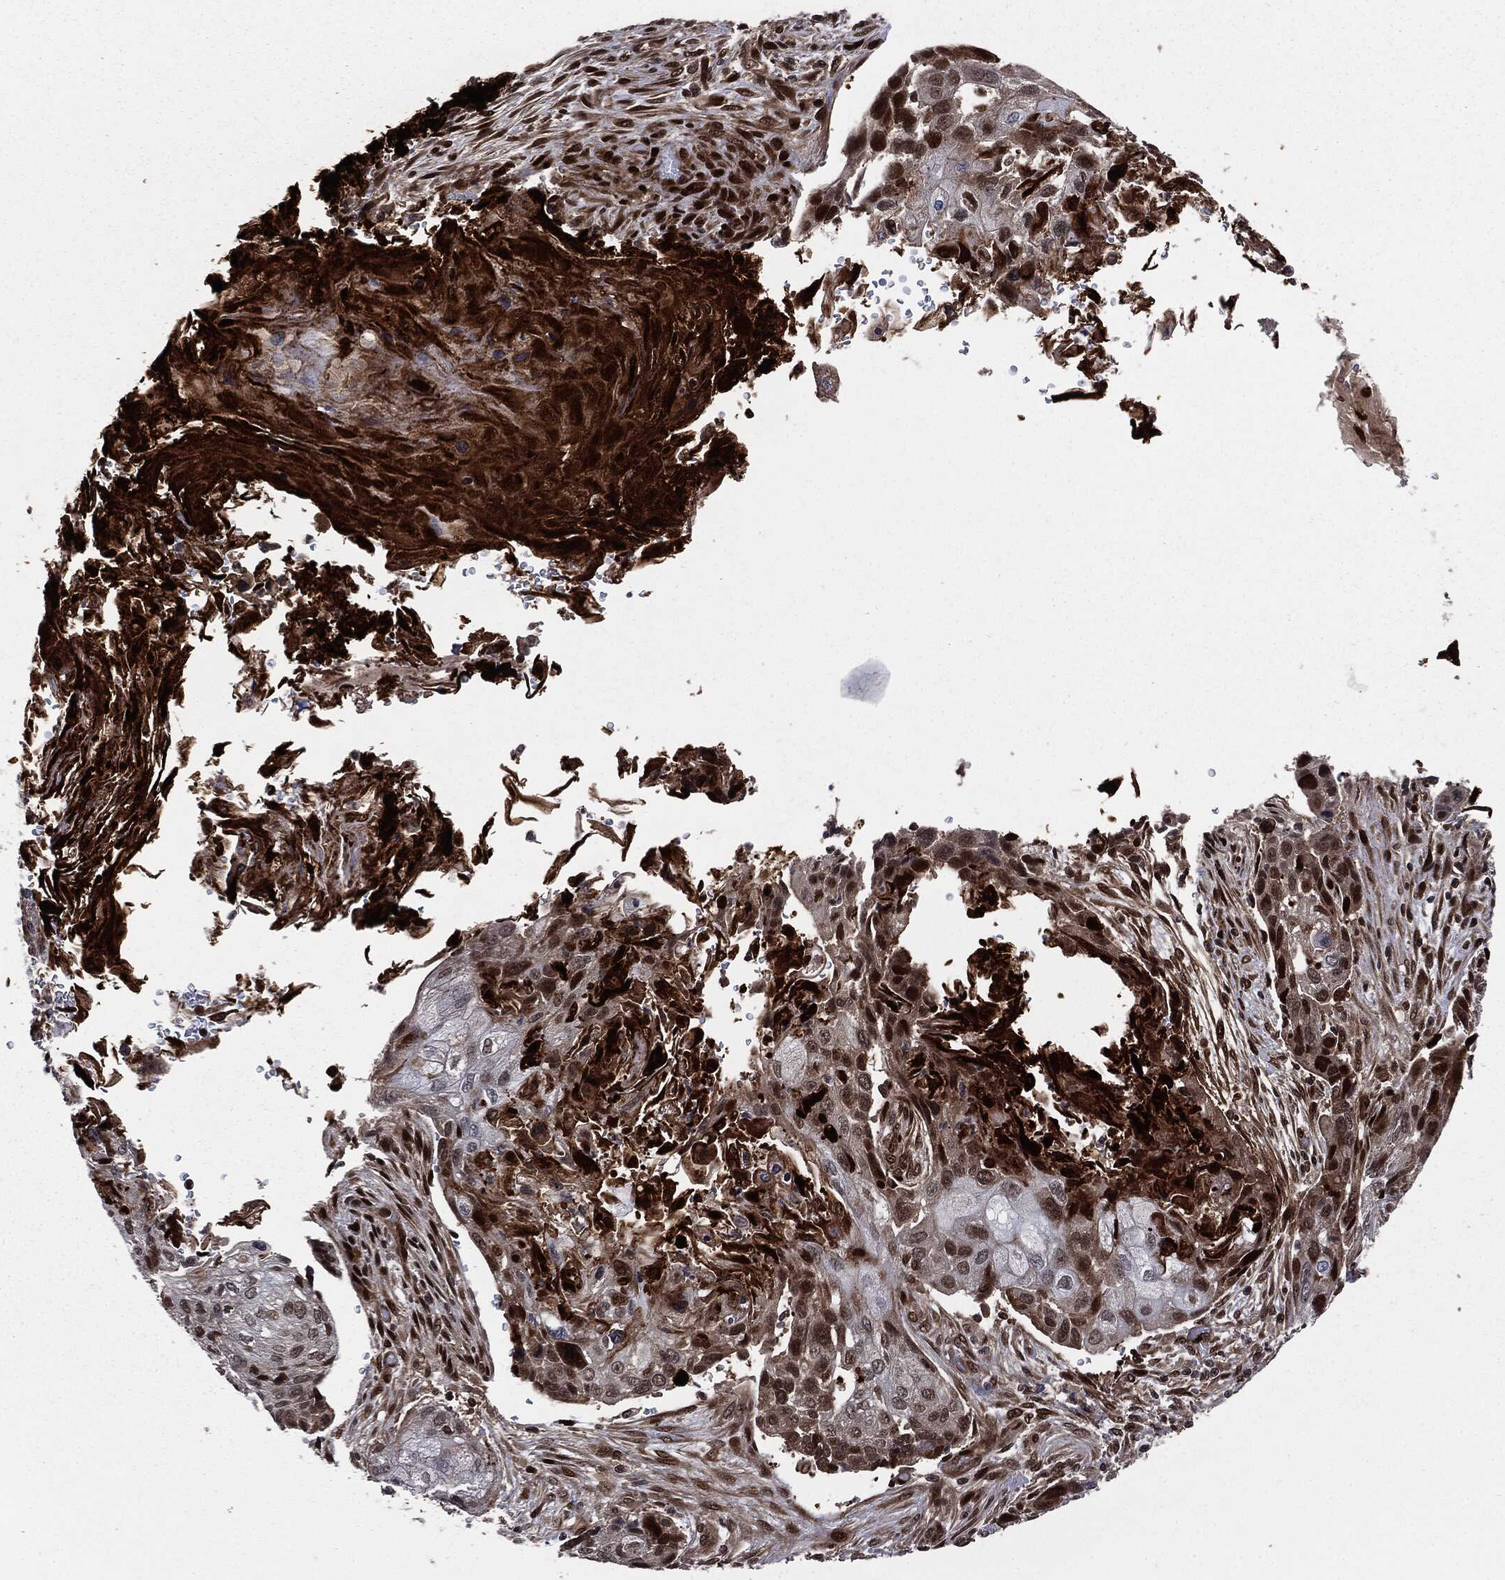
{"staining": {"intensity": "moderate", "quantity": "<25%", "location": "nuclear"}, "tissue": "lung cancer", "cell_type": "Tumor cells", "image_type": "cancer", "snomed": [{"axis": "morphology", "description": "Normal tissue, NOS"}, {"axis": "morphology", "description": "Squamous cell carcinoma, NOS"}, {"axis": "topography", "description": "Bronchus"}, {"axis": "topography", "description": "Lung"}], "caption": "High-power microscopy captured an IHC micrograph of lung cancer (squamous cell carcinoma), revealing moderate nuclear positivity in about <25% of tumor cells.", "gene": "SMAD4", "patient": {"sex": "male", "age": 69}}